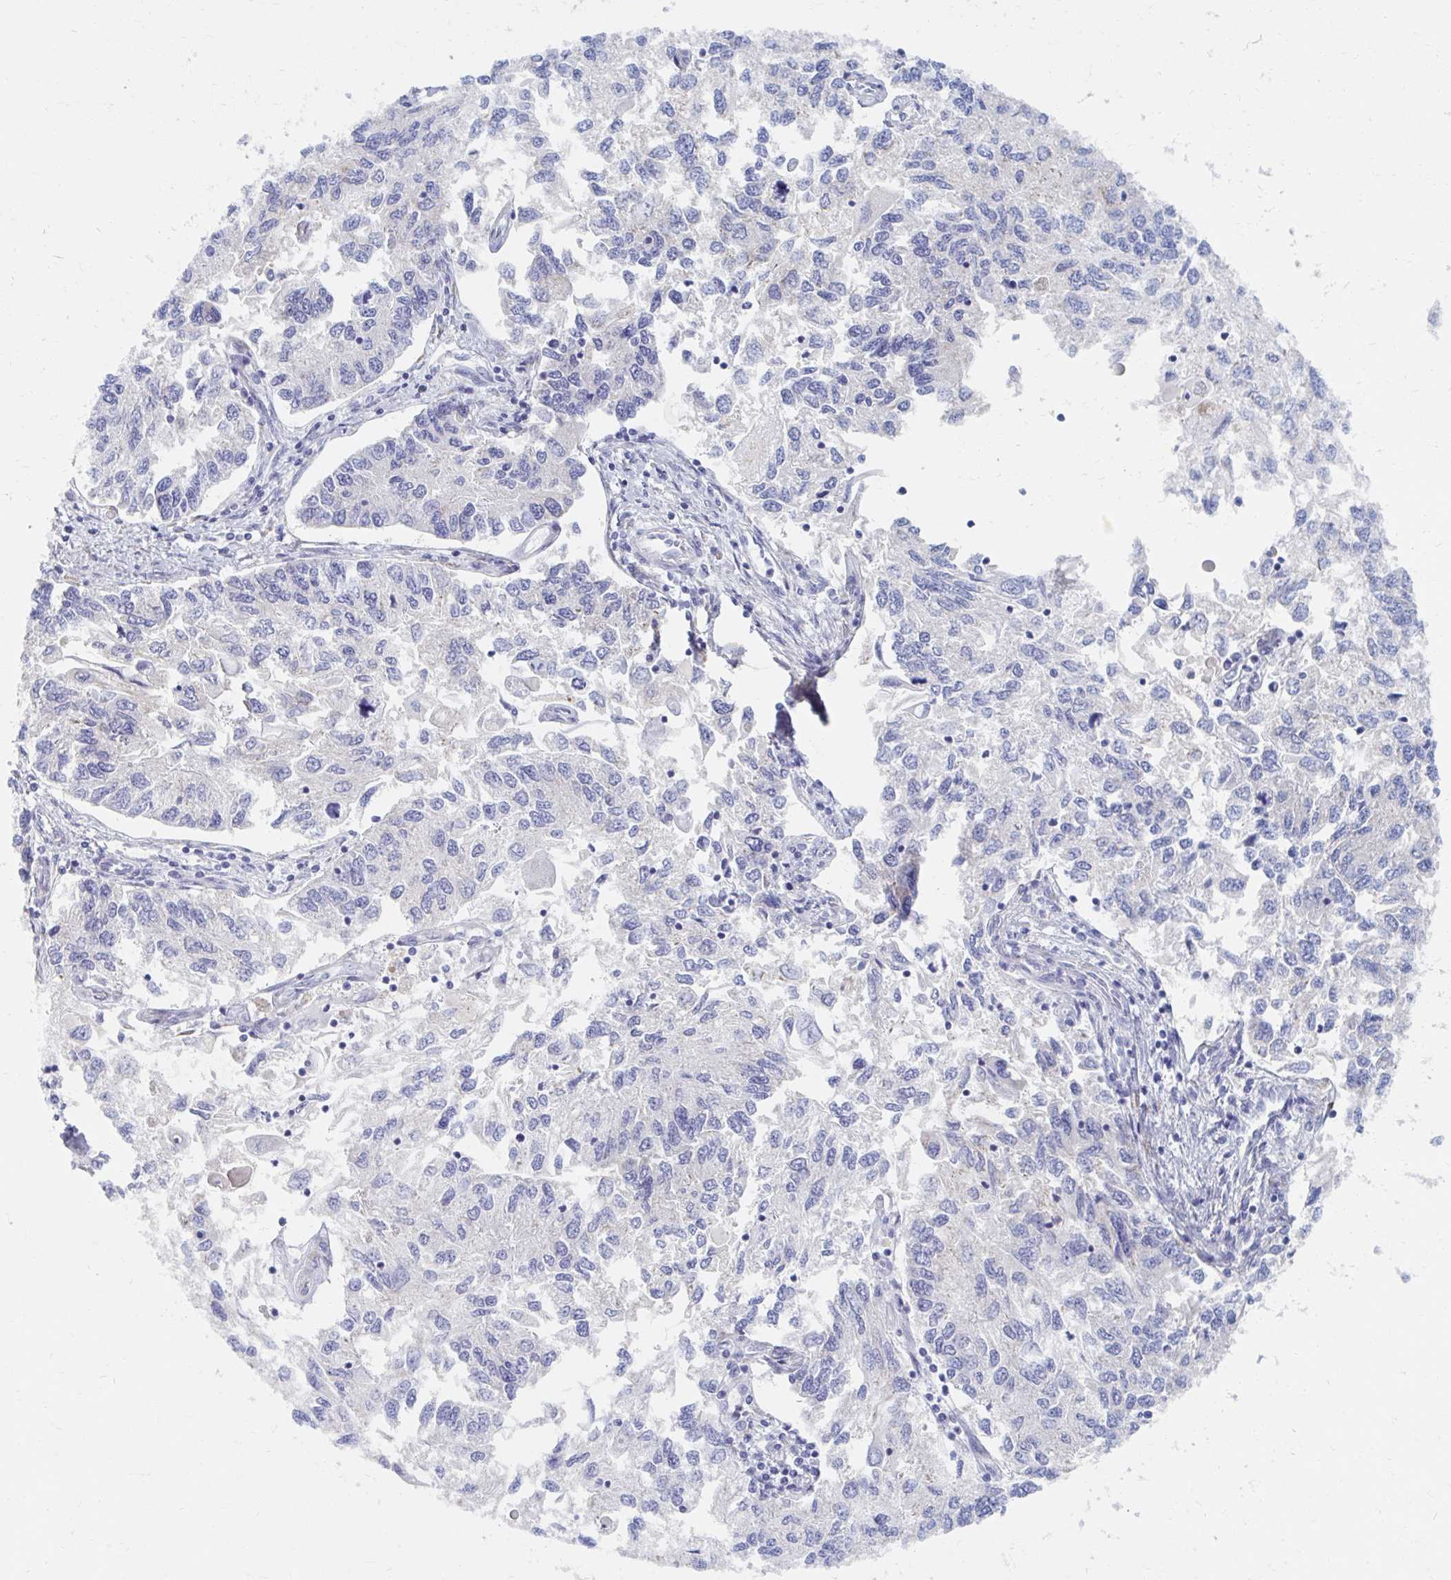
{"staining": {"intensity": "negative", "quantity": "none", "location": "none"}, "tissue": "endometrial cancer", "cell_type": "Tumor cells", "image_type": "cancer", "snomed": [{"axis": "morphology", "description": "Carcinoma, NOS"}, {"axis": "topography", "description": "Uterus"}], "caption": "Human endometrial carcinoma stained for a protein using immunohistochemistry (IHC) shows no staining in tumor cells.", "gene": "MYLK2", "patient": {"sex": "female", "age": 76}}